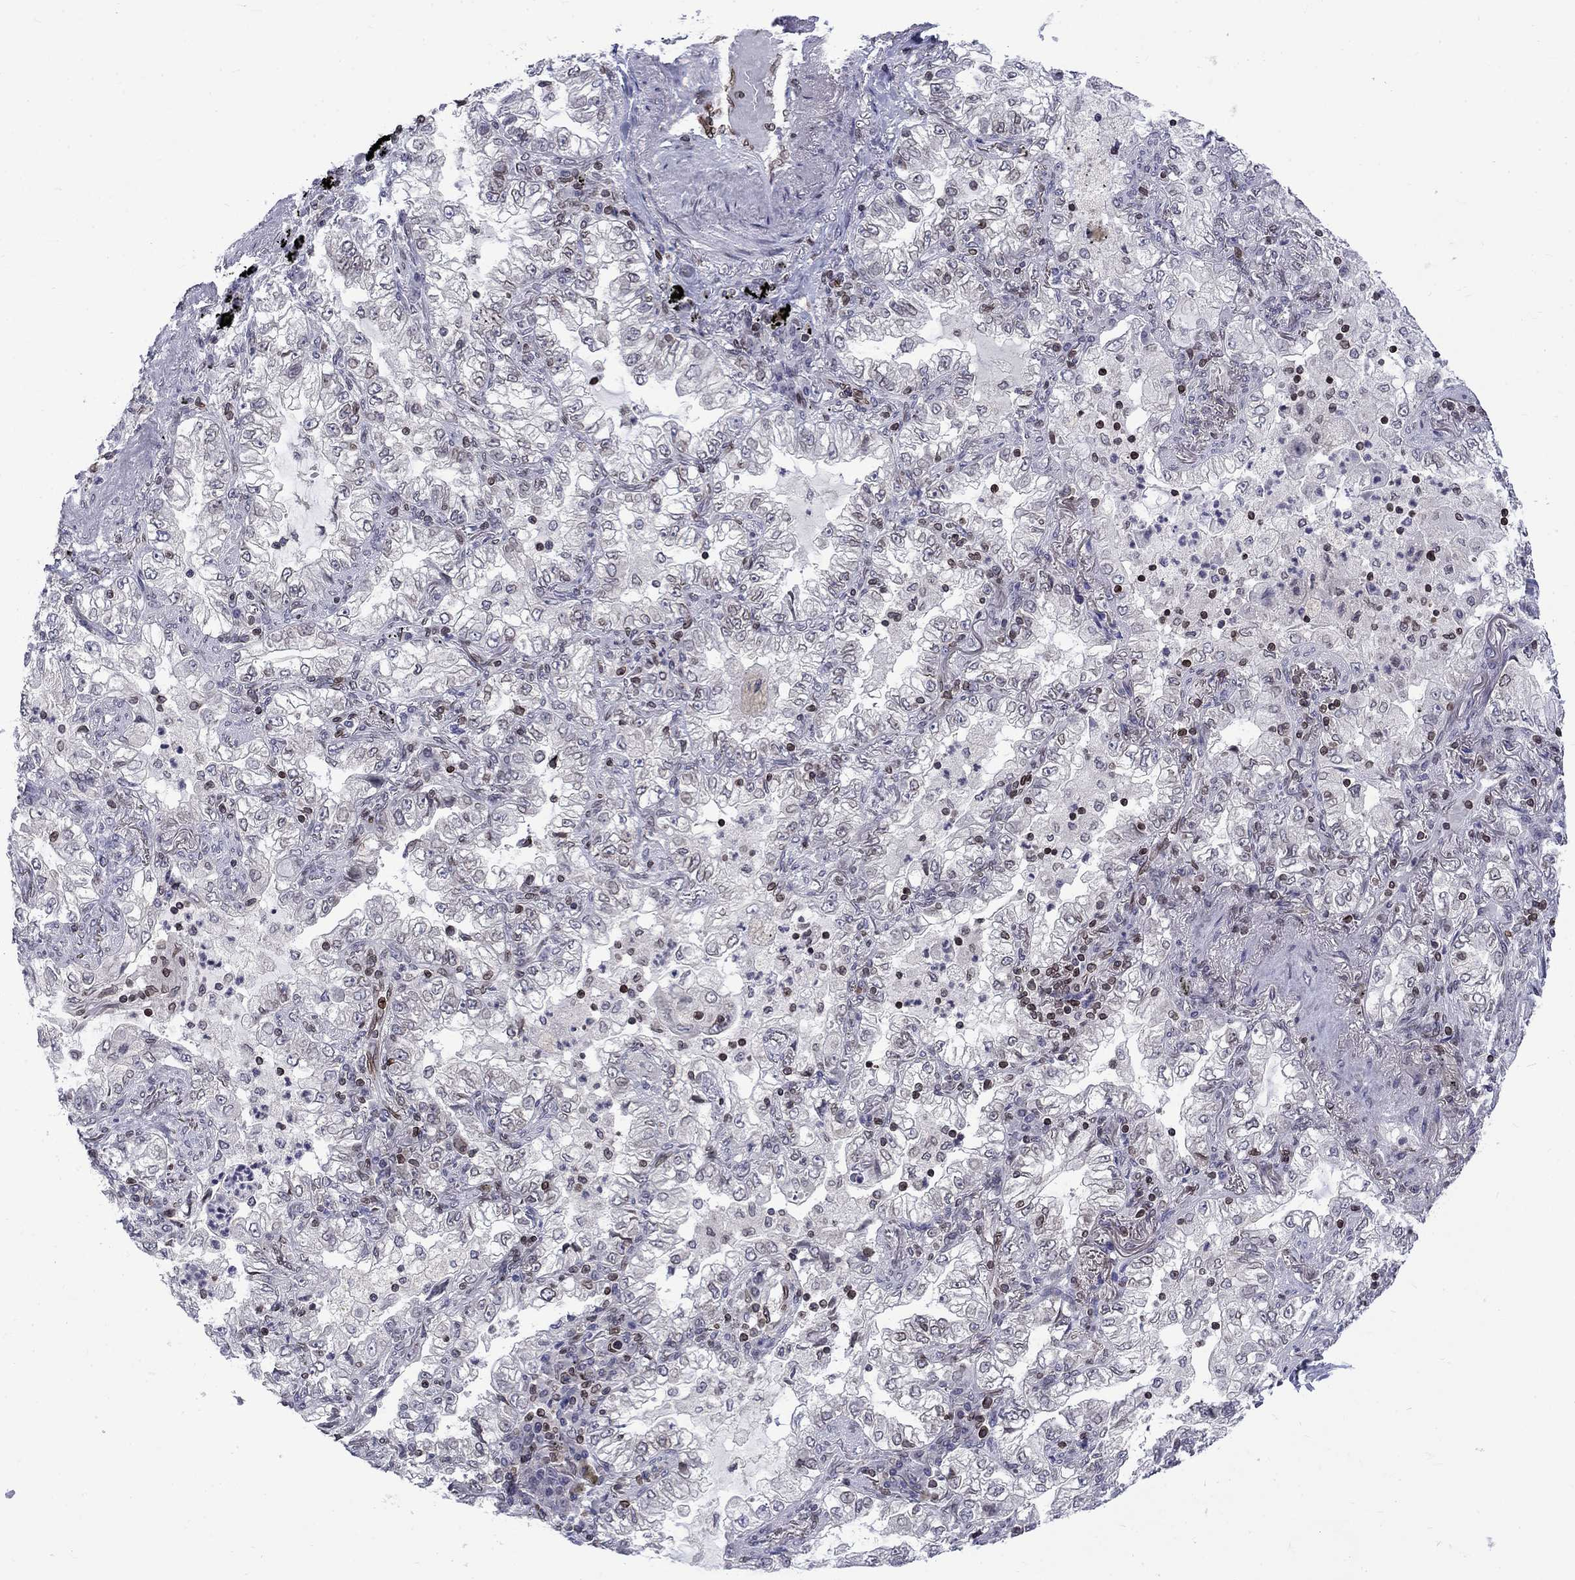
{"staining": {"intensity": "negative", "quantity": "none", "location": "none"}, "tissue": "lung cancer", "cell_type": "Tumor cells", "image_type": "cancer", "snomed": [{"axis": "morphology", "description": "Adenocarcinoma, NOS"}, {"axis": "topography", "description": "Lung"}], "caption": "Tumor cells show no significant staining in lung cancer.", "gene": "SLA", "patient": {"sex": "female", "age": 73}}